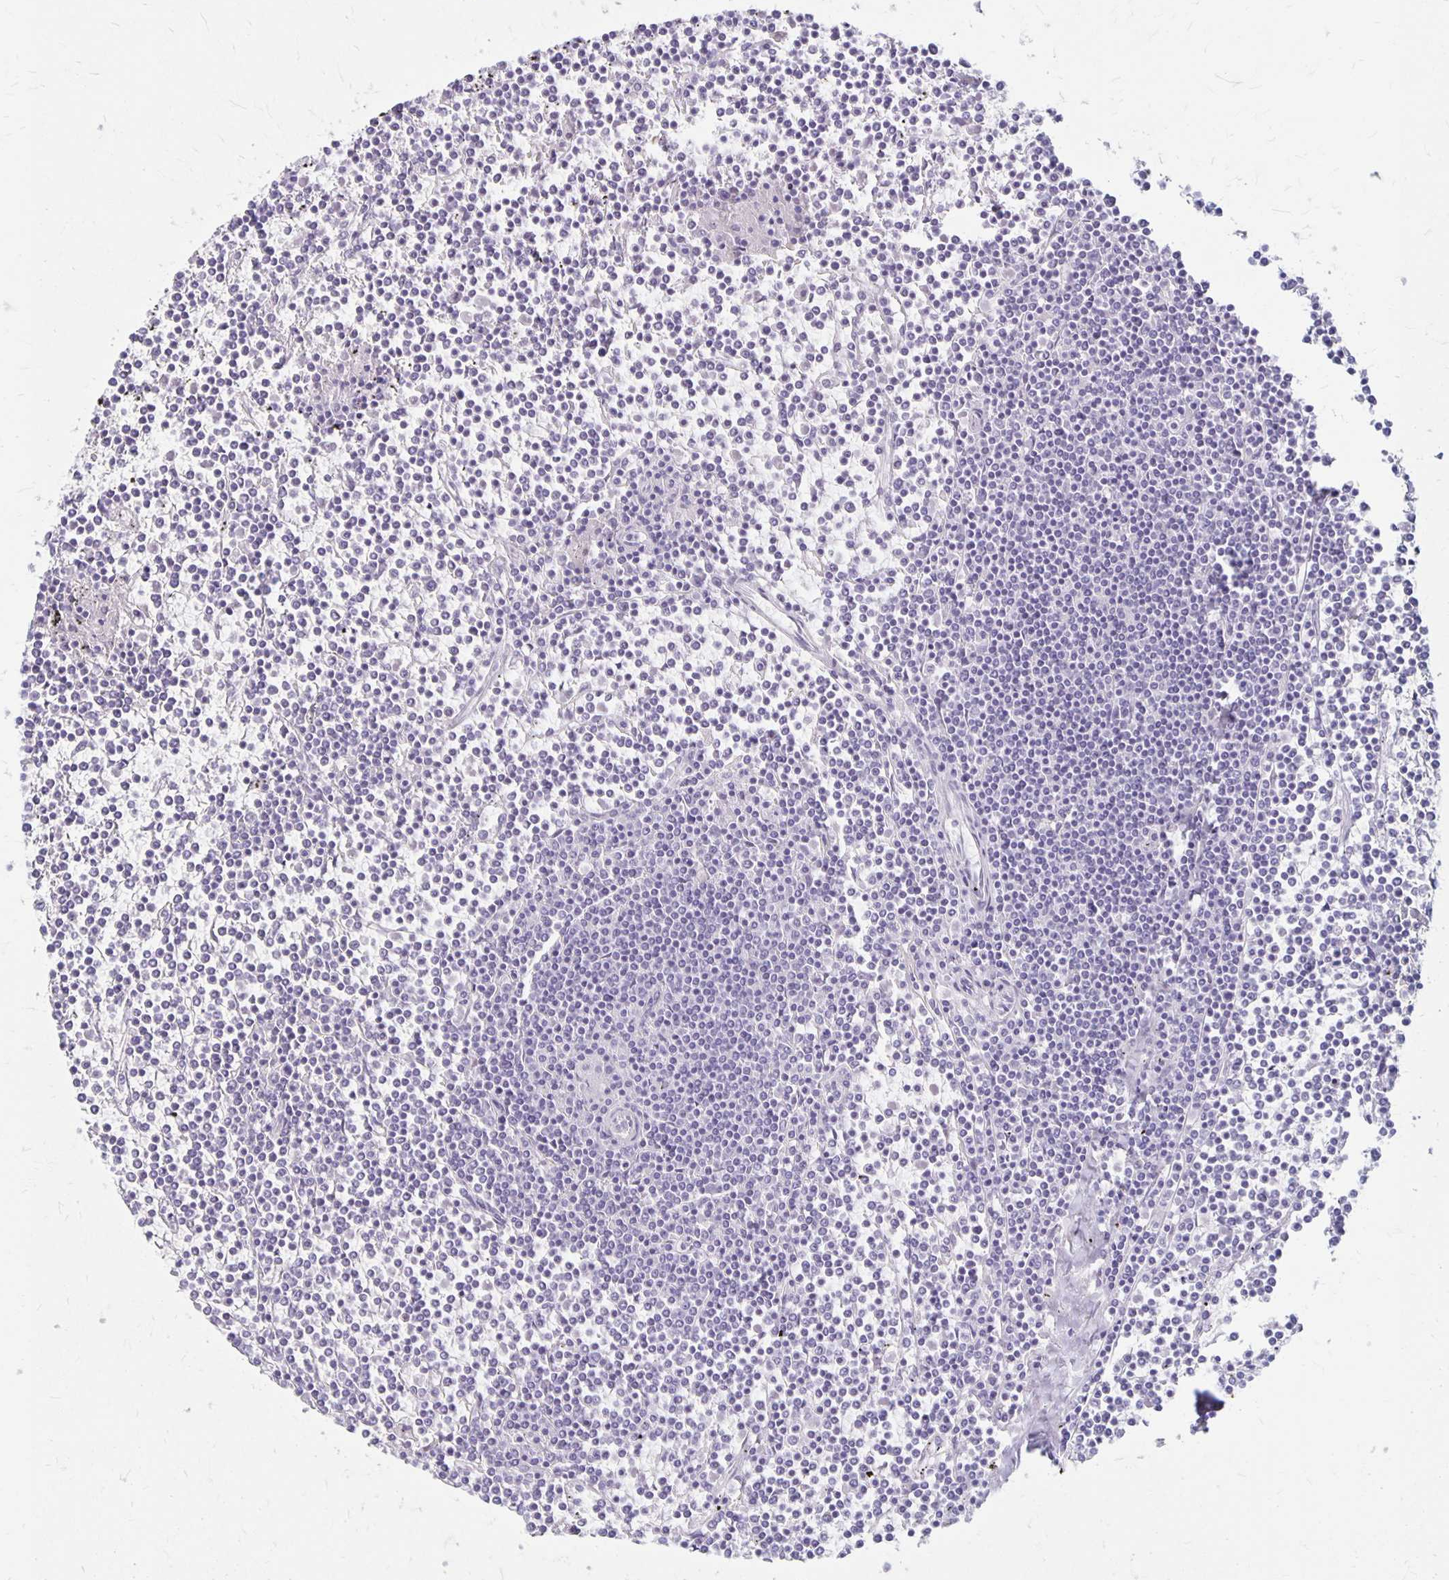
{"staining": {"intensity": "negative", "quantity": "none", "location": "none"}, "tissue": "lymphoma", "cell_type": "Tumor cells", "image_type": "cancer", "snomed": [{"axis": "morphology", "description": "Malignant lymphoma, non-Hodgkin's type, Low grade"}, {"axis": "topography", "description": "Spleen"}], "caption": "Immunohistochemistry of human low-grade malignant lymphoma, non-Hodgkin's type reveals no staining in tumor cells. The staining is performed using DAB (3,3'-diaminobenzidine) brown chromogen with nuclei counter-stained in using hematoxylin.", "gene": "MAGEC2", "patient": {"sex": "female", "age": 19}}